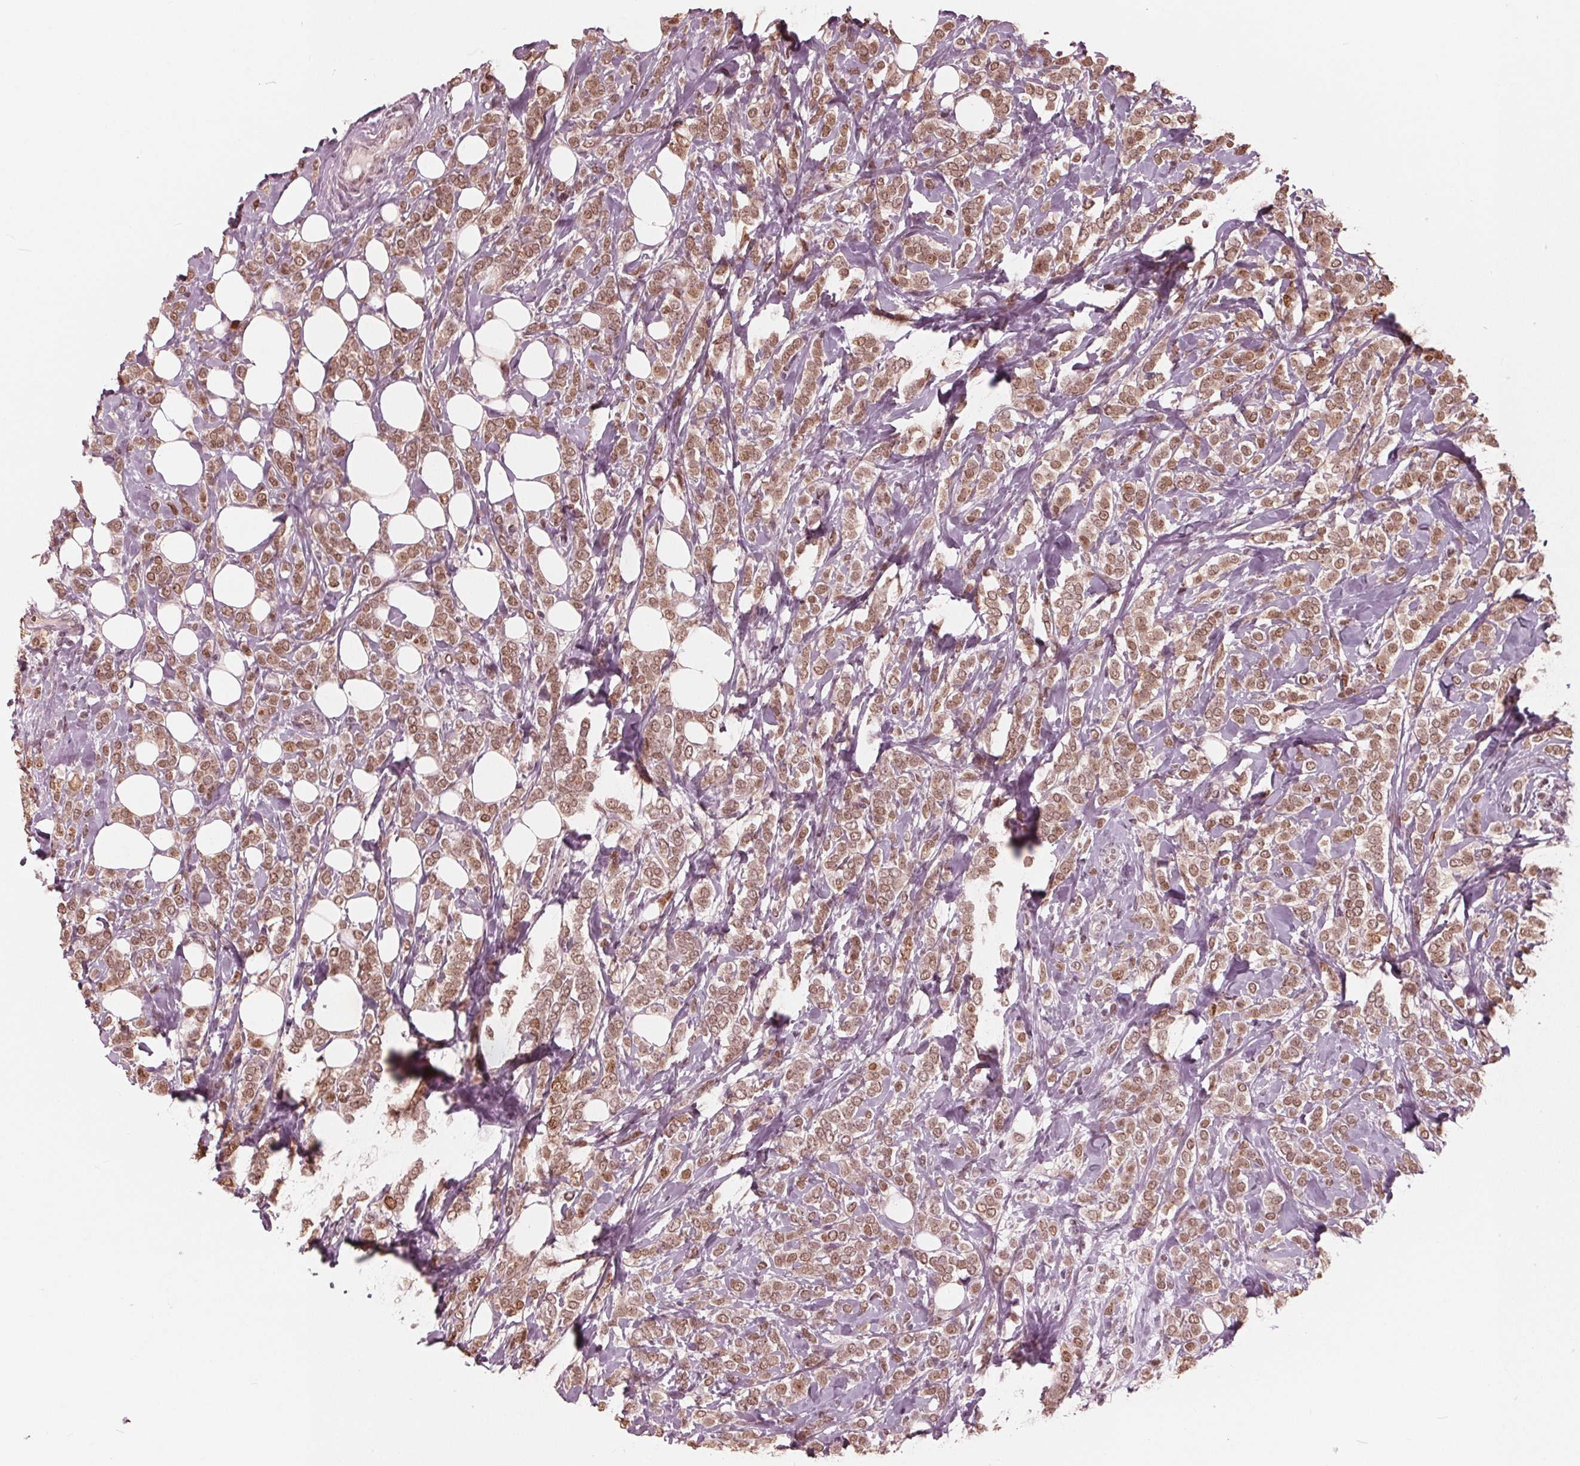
{"staining": {"intensity": "moderate", "quantity": ">75%", "location": "nuclear"}, "tissue": "breast cancer", "cell_type": "Tumor cells", "image_type": "cancer", "snomed": [{"axis": "morphology", "description": "Lobular carcinoma"}, {"axis": "topography", "description": "Breast"}], "caption": "Moderate nuclear staining for a protein is present in about >75% of tumor cells of breast cancer (lobular carcinoma) using immunohistochemistry.", "gene": "HIRIP3", "patient": {"sex": "female", "age": 49}}